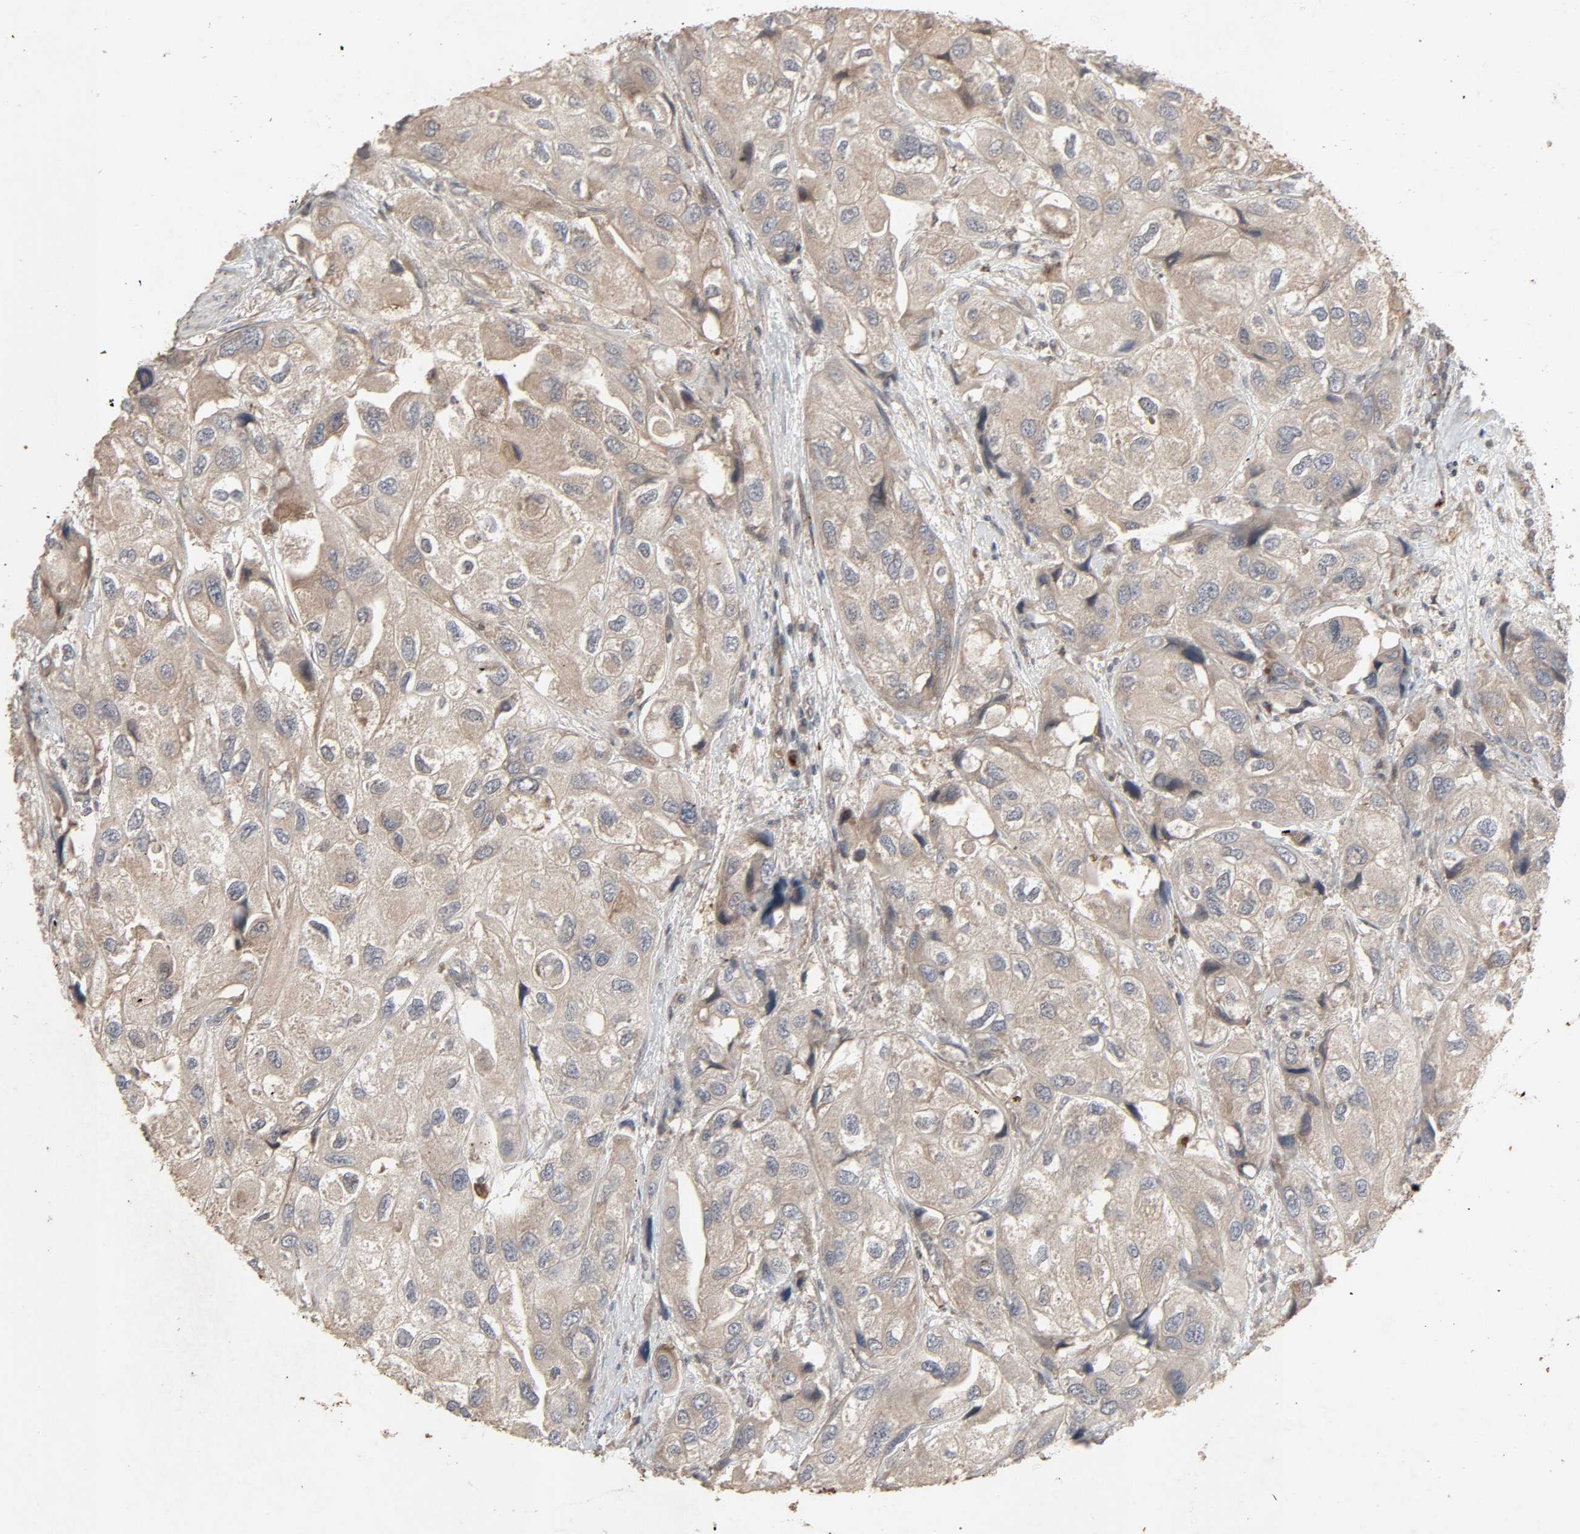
{"staining": {"intensity": "weak", "quantity": ">75%", "location": "cytoplasmic/membranous"}, "tissue": "urothelial cancer", "cell_type": "Tumor cells", "image_type": "cancer", "snomed": [{"axis": "morphology", "description": "Urothelial carcinoma, High grade"}, {"axis": "topography", "description": "Urinary bladder"}], "caption": "Protein expression analysis of urothelial cancer demonstrates weak cytoplasmic/membranous staining in about >75% of tumor cells. The protein is stained brown, and the nuclei are stained in blue (DAB (3,3'-diaminobenzidine) IHC with brightfield microscopy, high magnification).", "gene": "ADCY4", "patient": {"sex": "female", "age": 64}}